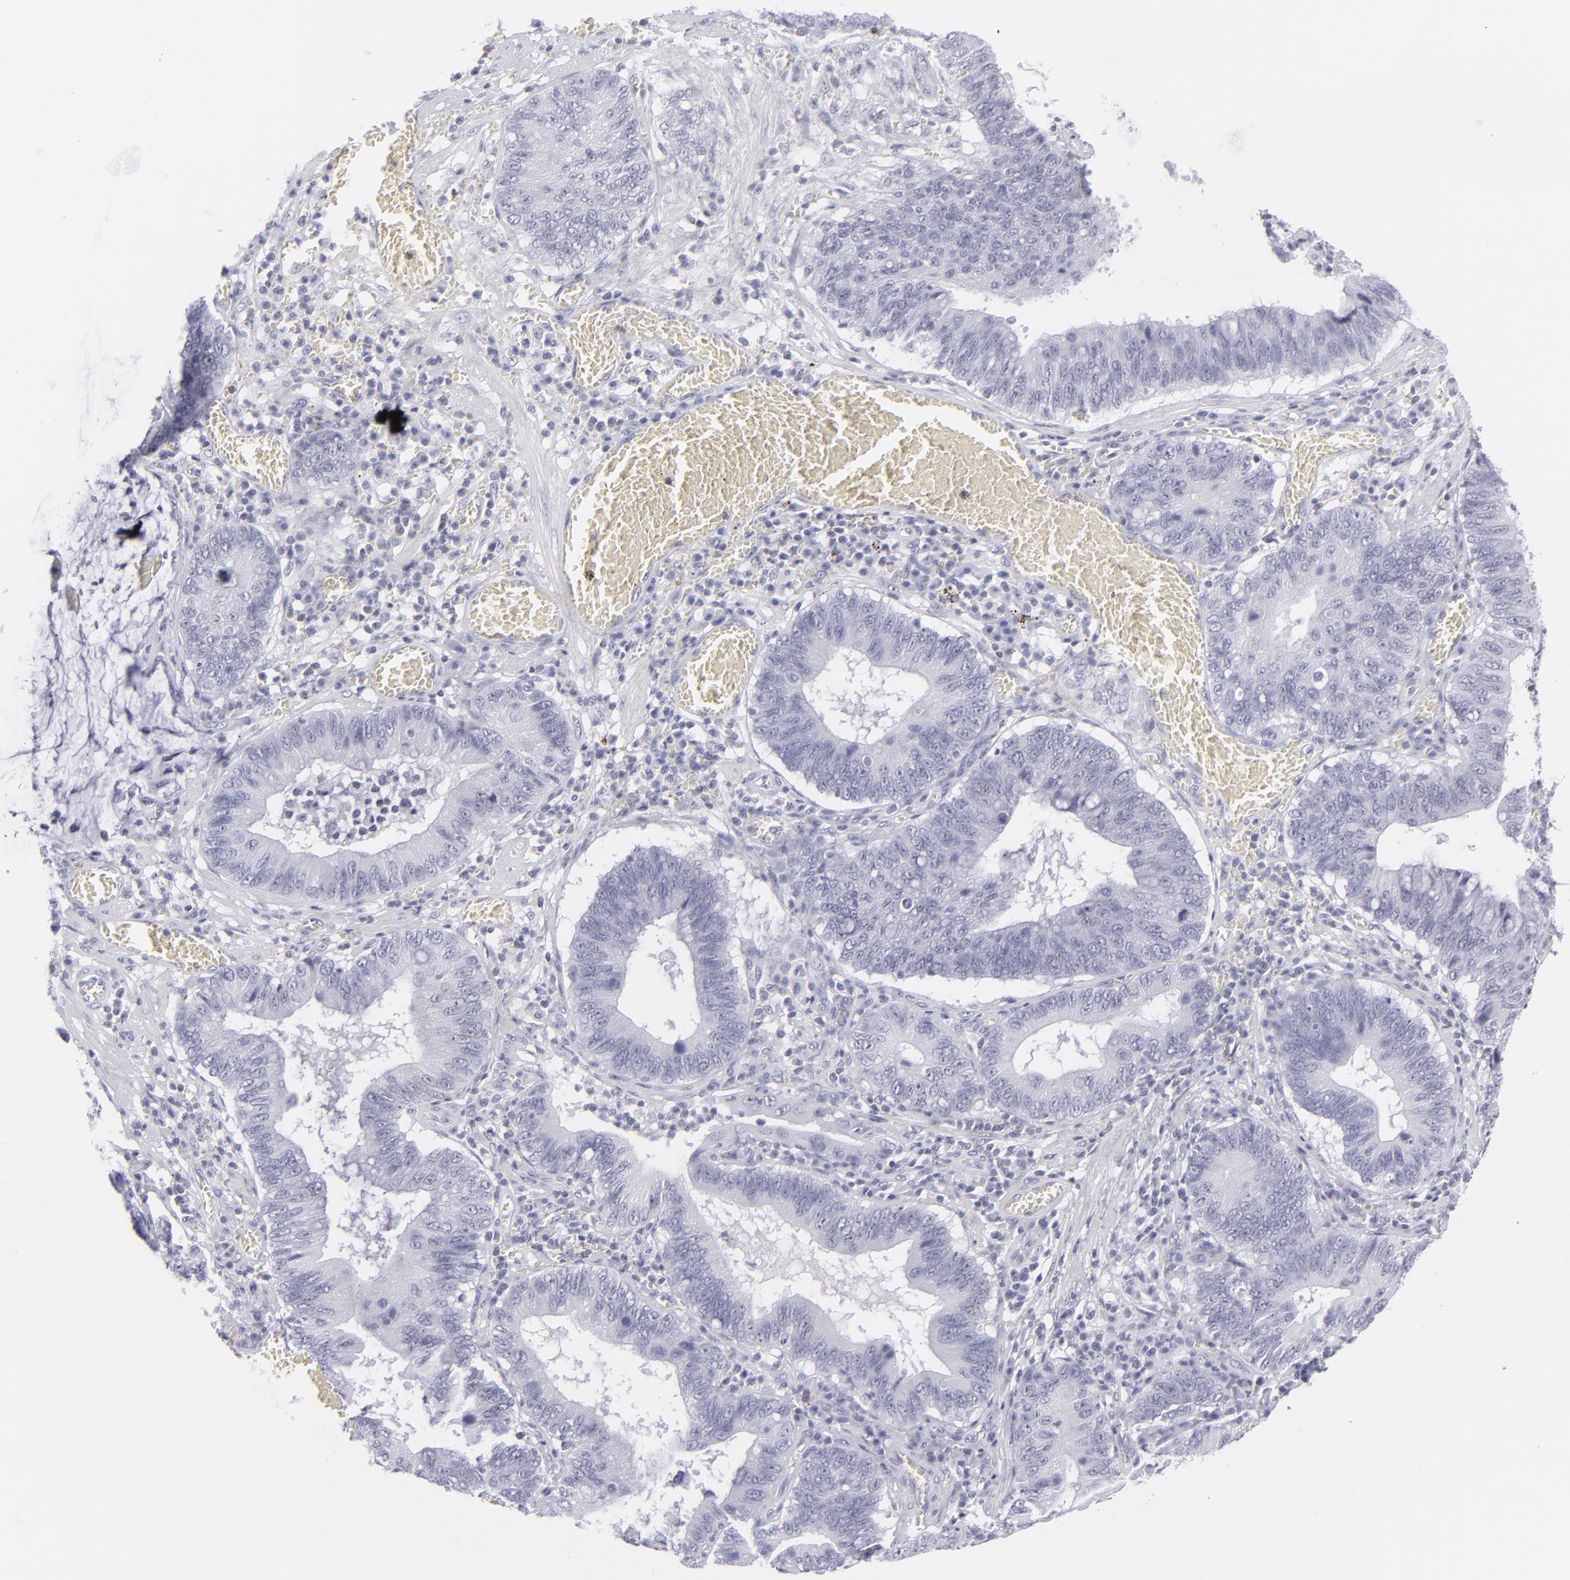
{"staining": {"intensity": "negative", "quantity": "none", "location": "none"}, "tissue": "stomach cancer", "cell_type": "Tumor cells", "image_type": "cancer", "snomed": [{"axis": "morphology", "description": "Adenocarcinoma, NOS"}, {"axis": "topography", "description": "Stomach"}, {"axis": "topography", "description": "Gastric cardia"}], "caption": "Photomicrograph shows no protein expression in tumor cells of adenocarcinoma (stomach) tissue. Brightfield microscopy of immunohistochemistry stained with DAB (3,3'-diaminobenzidine) (brown) and hematoxylin (blue), captured at high magnification.", "gene": "CD7", "patient": {"sex": "male", "age": 59}}